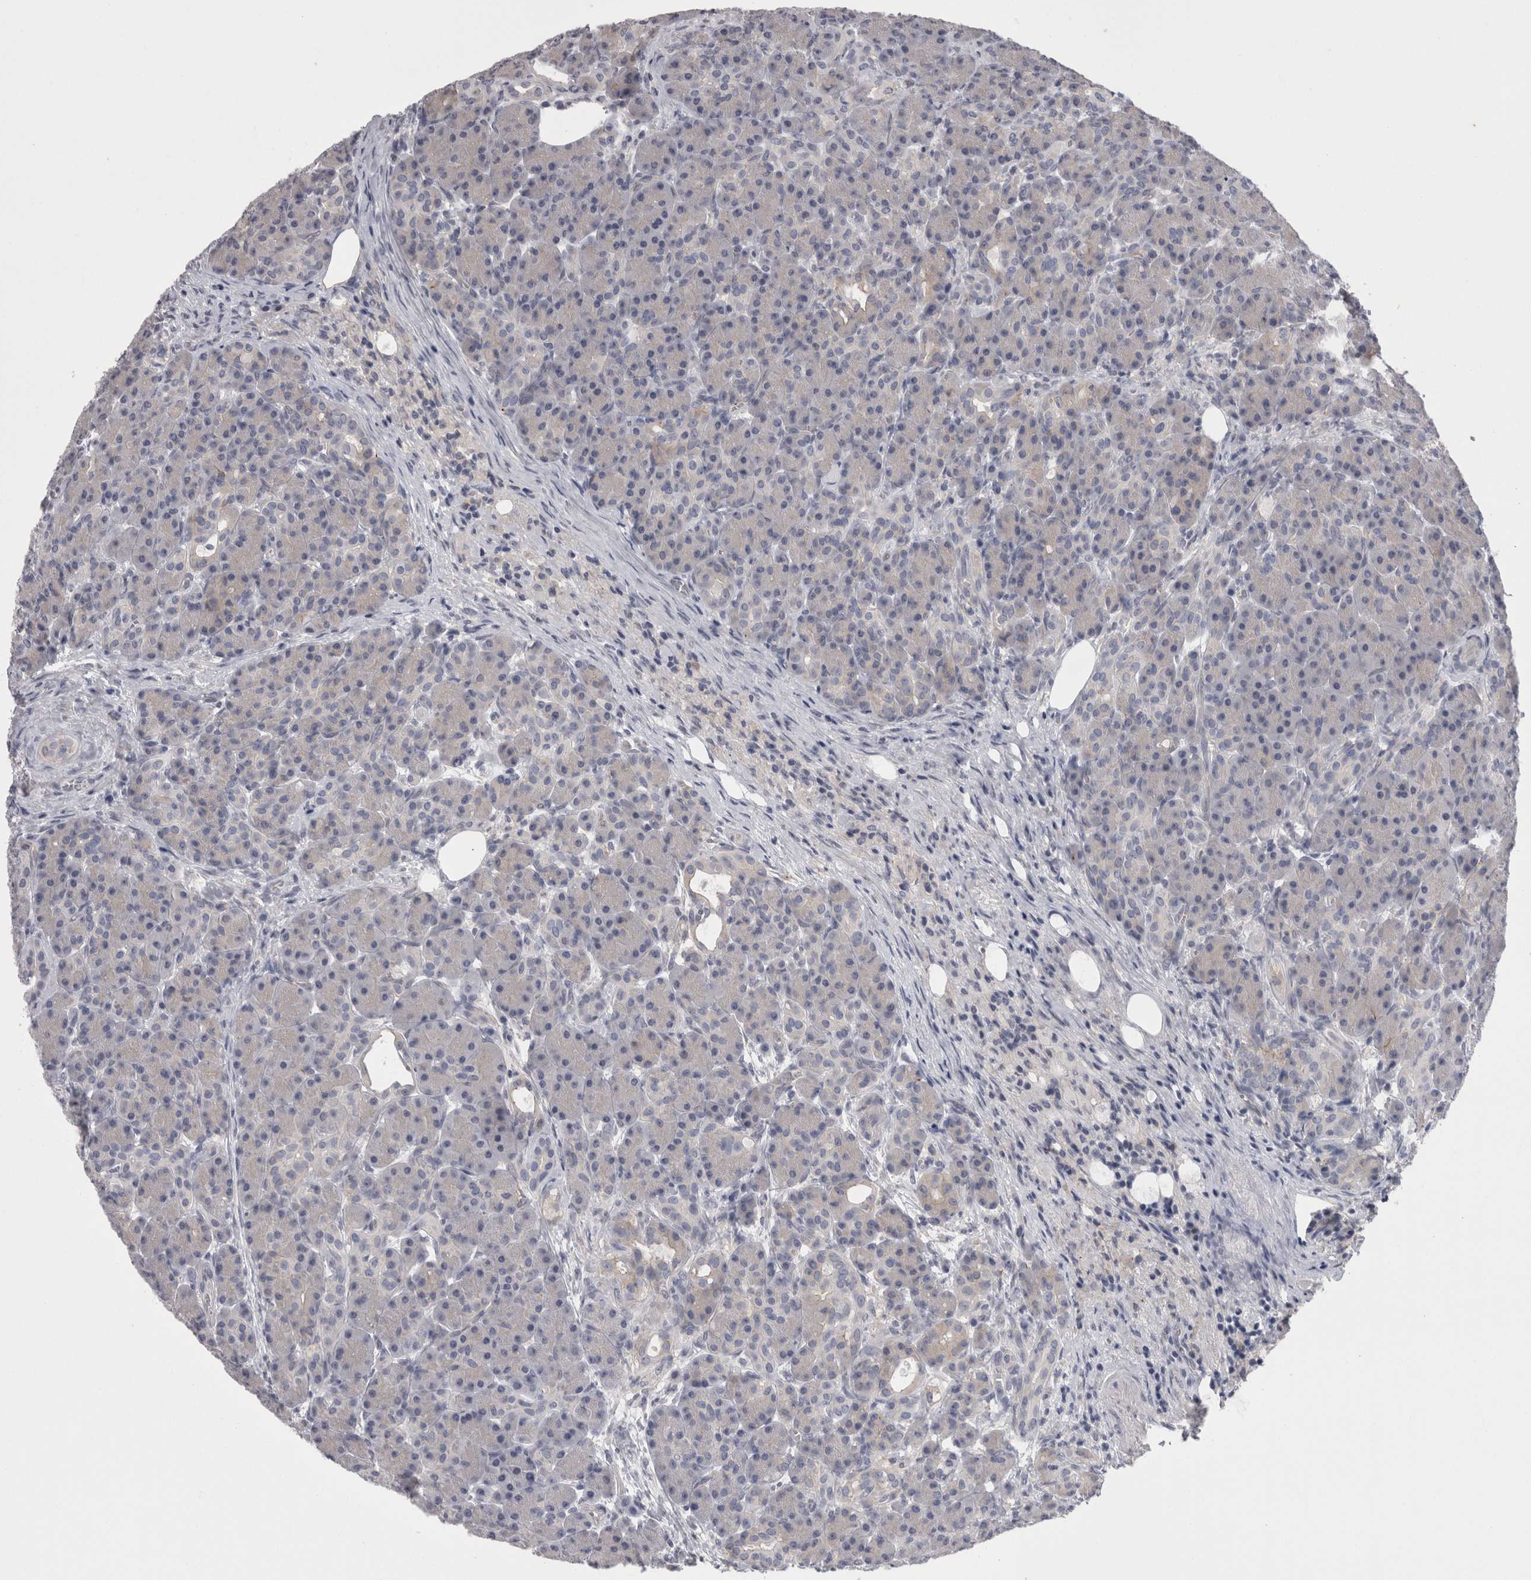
{"staining": {"intensity": "negative", "quantity": "none", "location": "none"}, "tissue": "pancreas", "cell_type": "Exocrine glandular cells", "image_type": "normal", "snomed": [{"axis": "morphology", "description": "Normal tissue, NOS"}, {"axis": "topography", "description": "Pancreas"}], "caption": "IHC of unremarkable human pancreas demonstrates no staining in exocrine glandular cells. (Immunohistochemistry, brightfield microscopy, high magnification).", "gene": "LYZL6", "patient": {"sex": "male", "age": 63}}